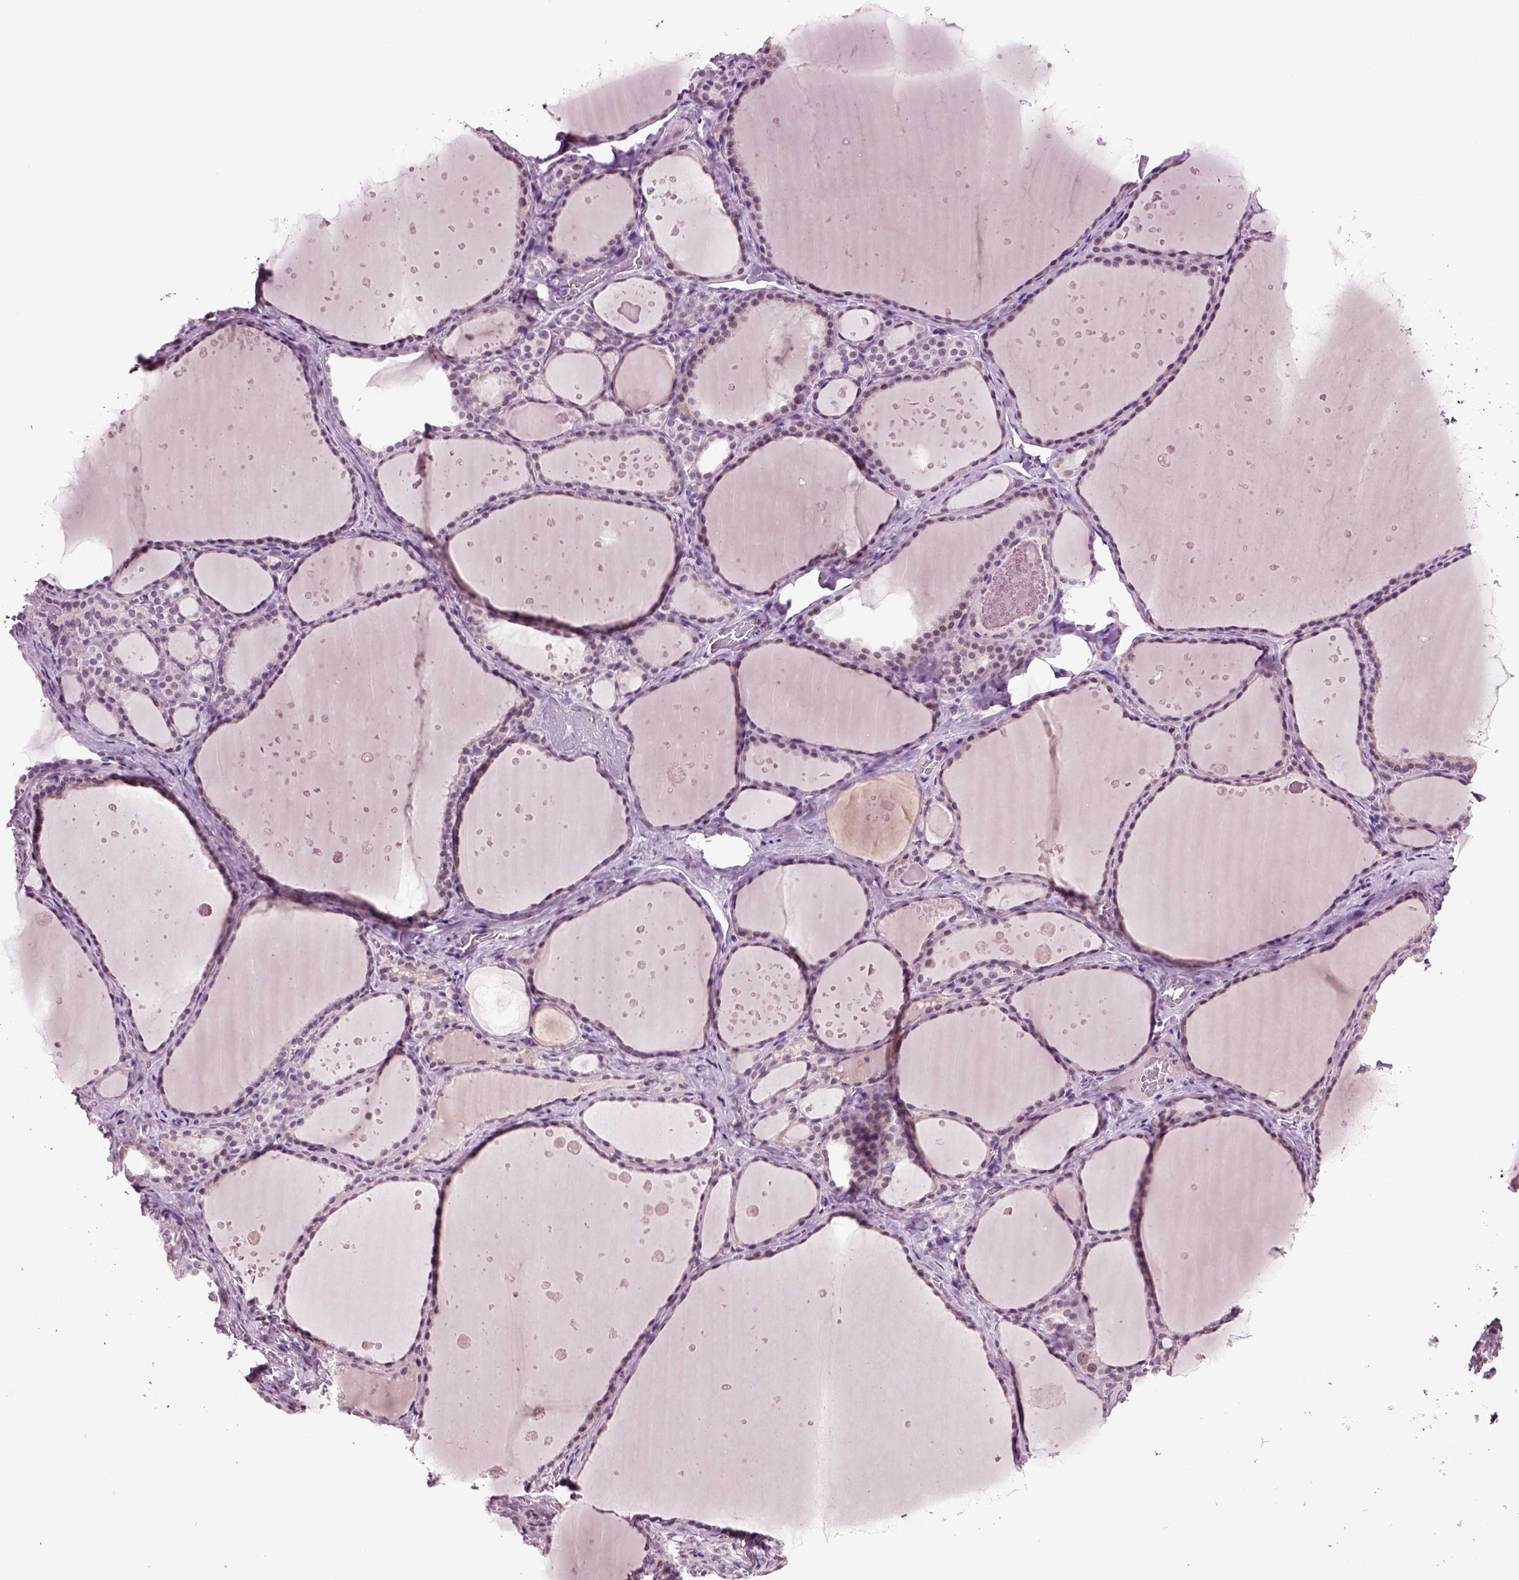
{"staining": {"intensity": "negative", "quantity": "none", "location": "none"}, "tissue": "thyroid gland", "cell_type": "Glandular cells", "image_type": "normal", "snomed": [{"axis": "morphology", "description": "Normal tissue, NOS"}, {"axis": "topography", "description": "Thyroid gland"}], "caption": "Thyroid gland was stained to show a protein in brown. There is no significant staining in glandular cells. (Brightfield microscopy of DAB immunohistochemistry (IHC) at high magnification).", "gene": "SPATA17", "patient": {"sex": "male", "age": 63}}